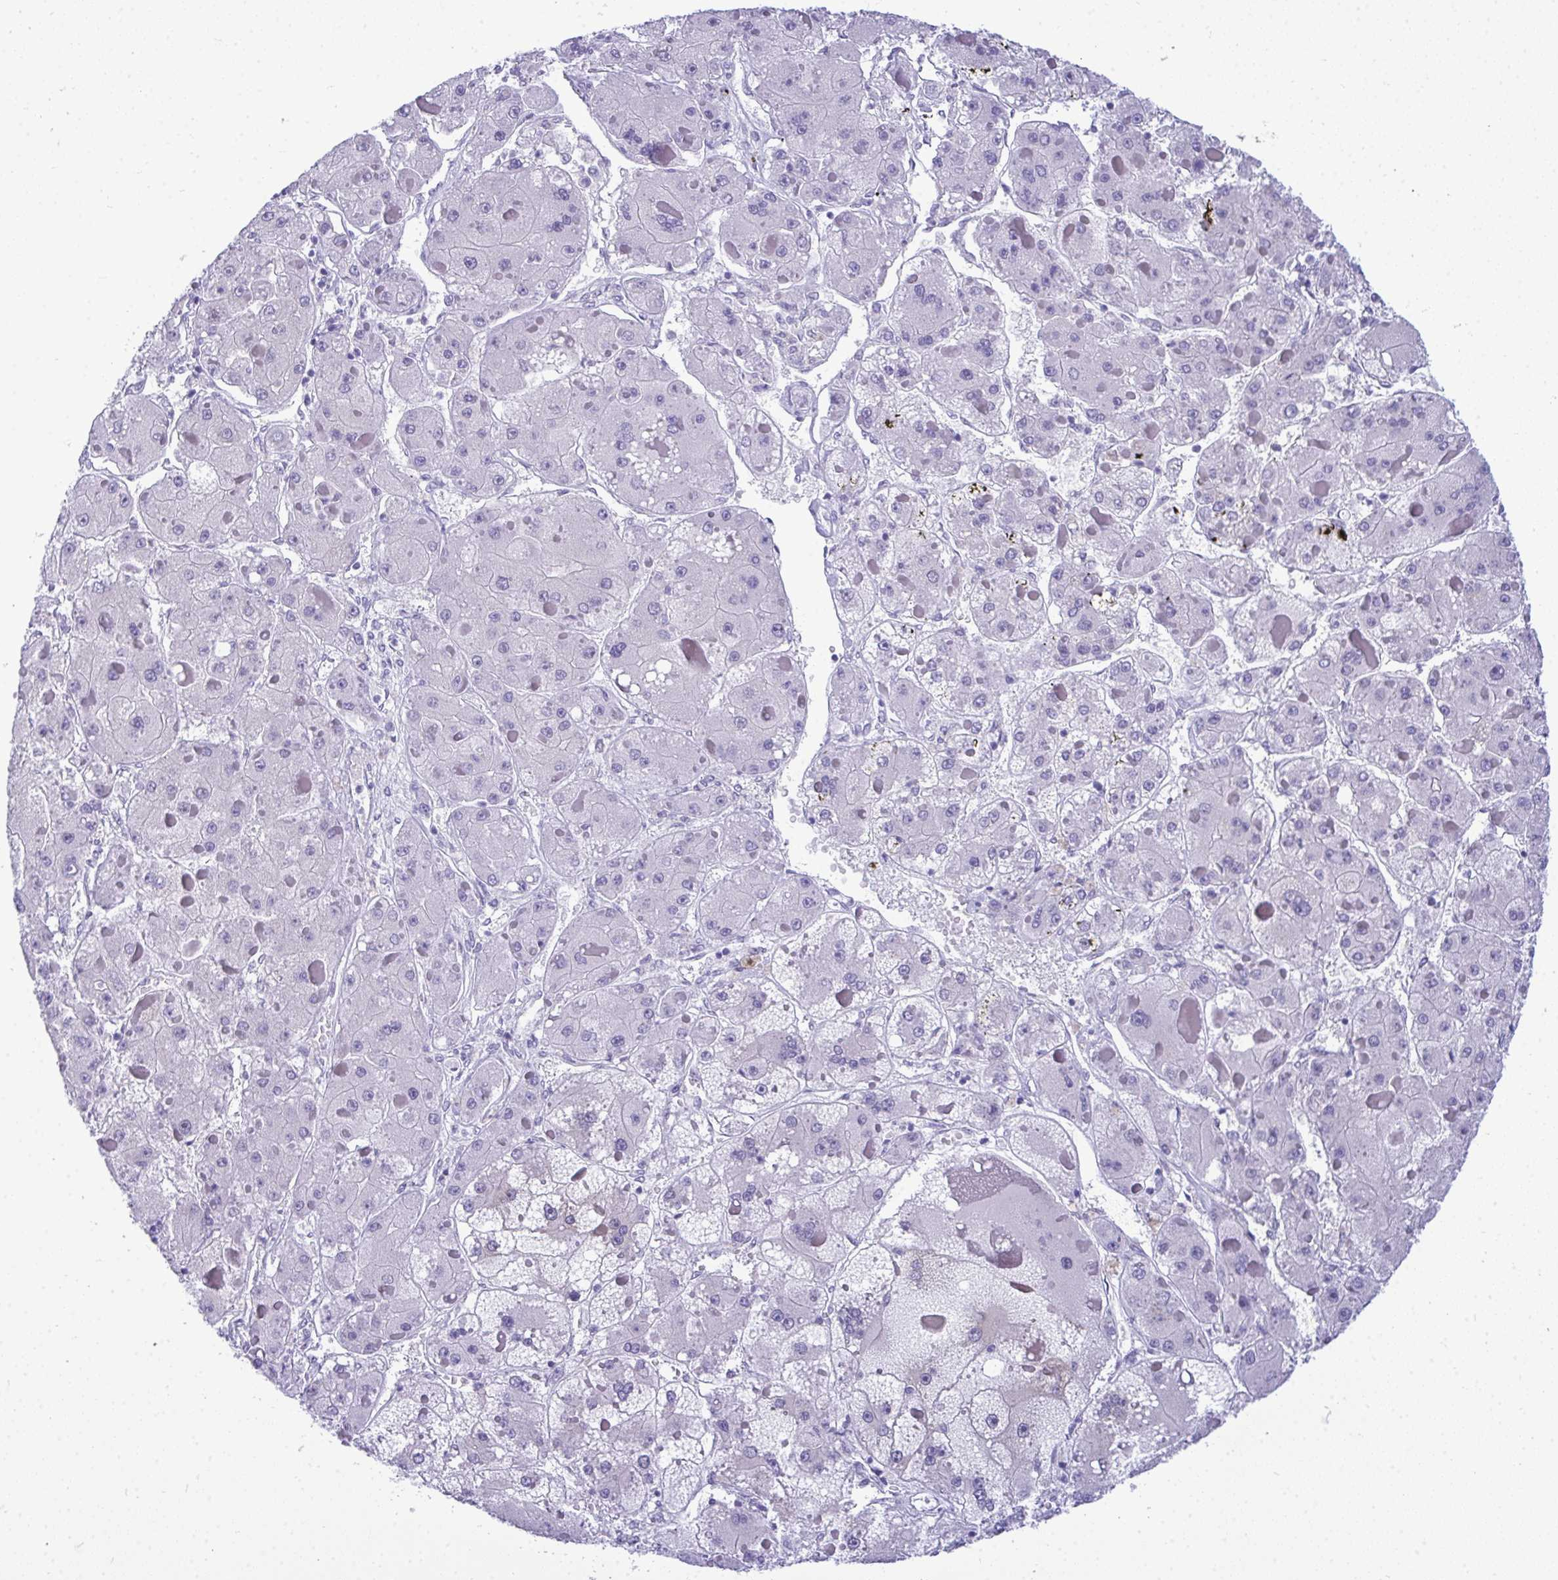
{"staining": {"intensity": "negative", "quantity": "none", "location": "none"}, "tissue": "liver cancer", "cell_type": "Tumor cells", "image_type": "cancer", "snomed": [{"axis": "morphology", "description": "Carcinoma, Hepatocellular, NOS"}, {"axis": "topography", "description": "Liver"}], "caption": "IHC histopathology image of human liver hepatocellular carcinoma stained for a protein (brown), which reveals no expression in tumor cells.", "gene": "TEAD4", "patient": {"sex": "female", "age": 73}}